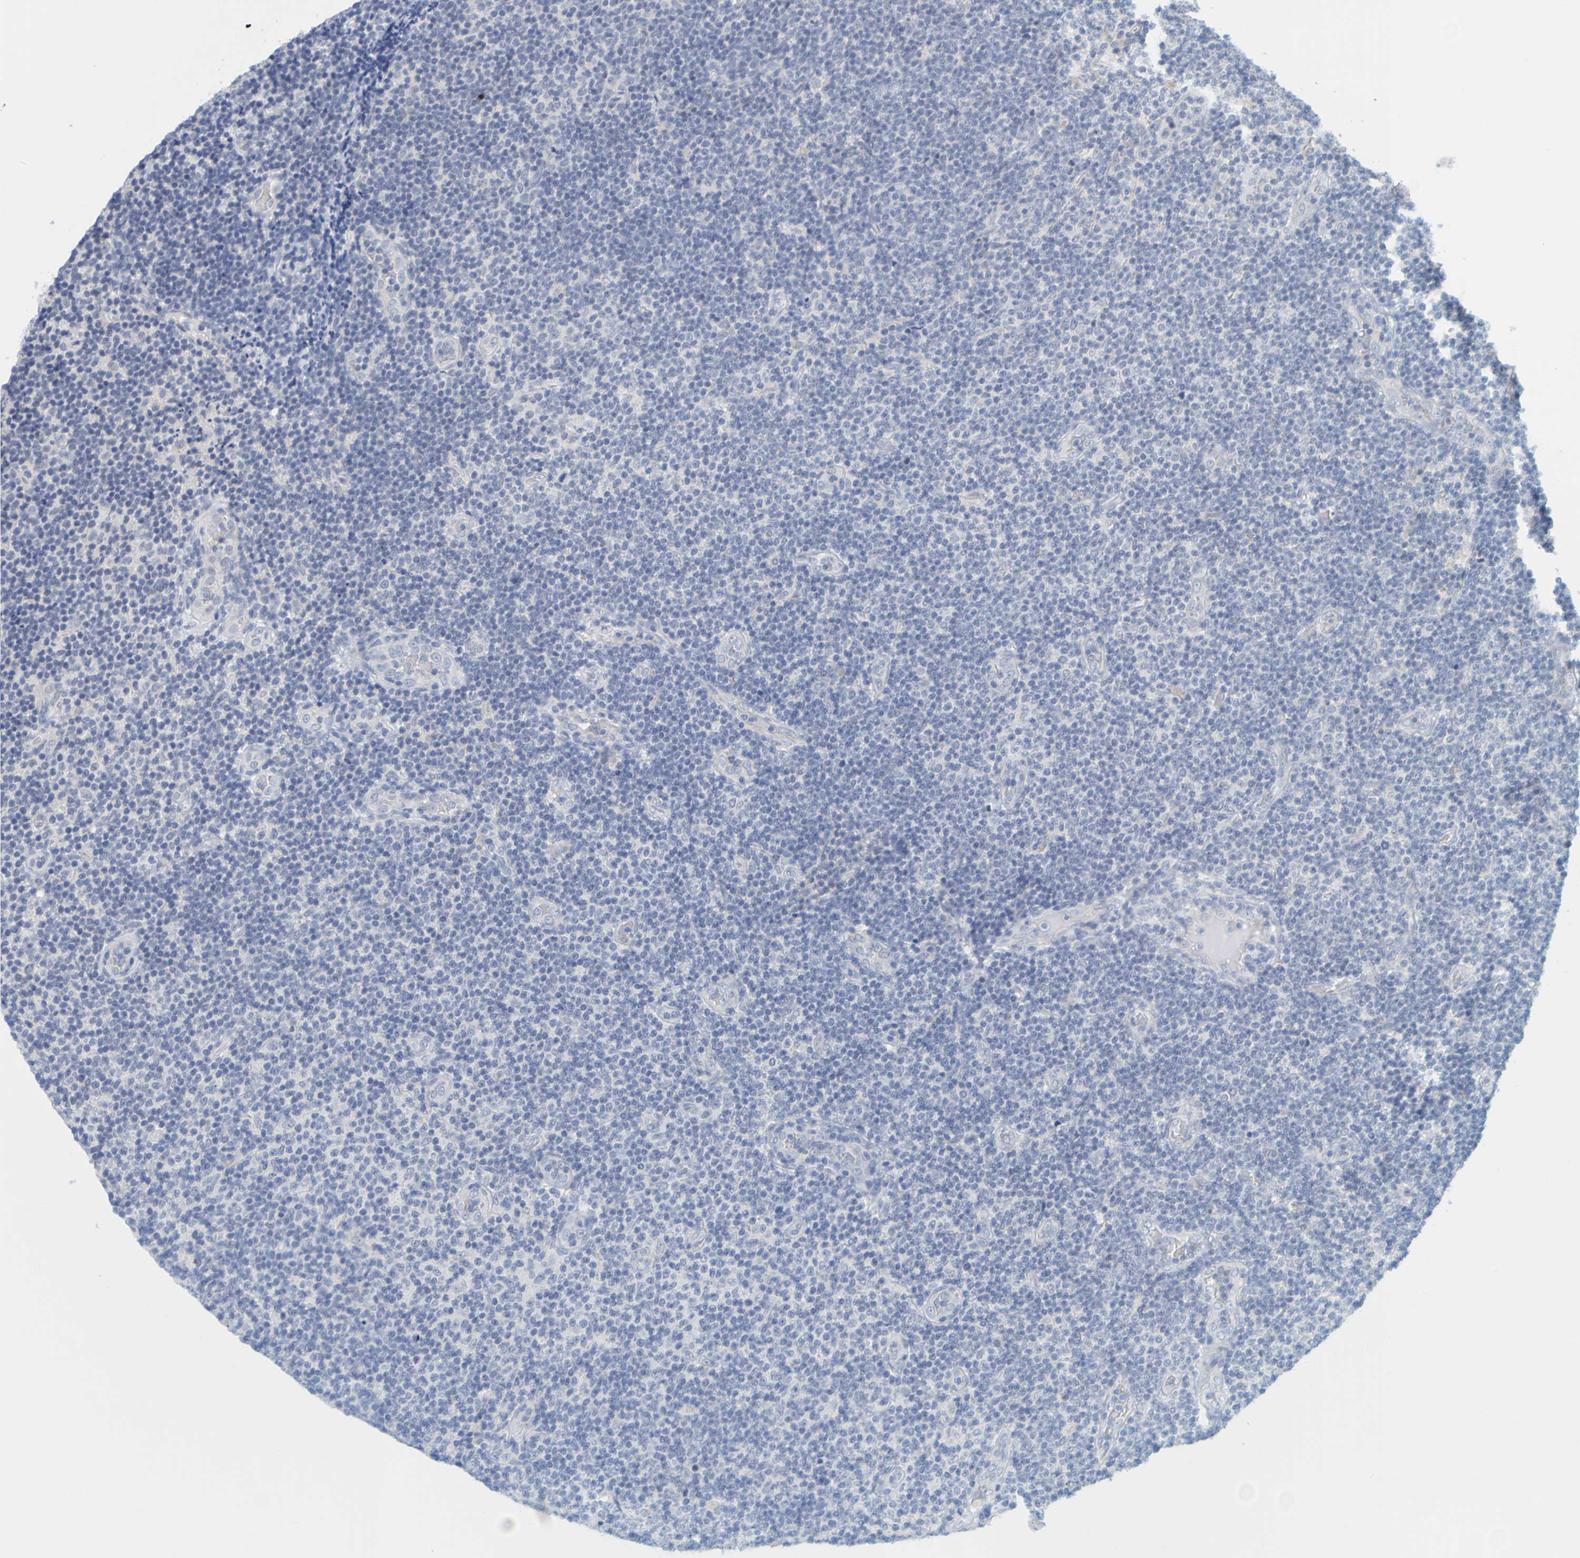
{"staining": {"intensity": "negative", "quantity": "none", "location": "none"}, "tissue": "lymphoma", "cell_type": "Tumor cells", "image_type": "cancer", "snomed": [{"axis": "morphology", "description": "Malignant lymphoma, non-Hodgkin's type, Low grade"}, {"axis": "topography", "description": "Lymph node"}], "caption": "The image displays no significant positivity in tumor cells of low-grade malignant lymphoma, non-Hodgkin's type.", "gene": "ENDOU", "patient": {"sex": "male", "age": 83}}